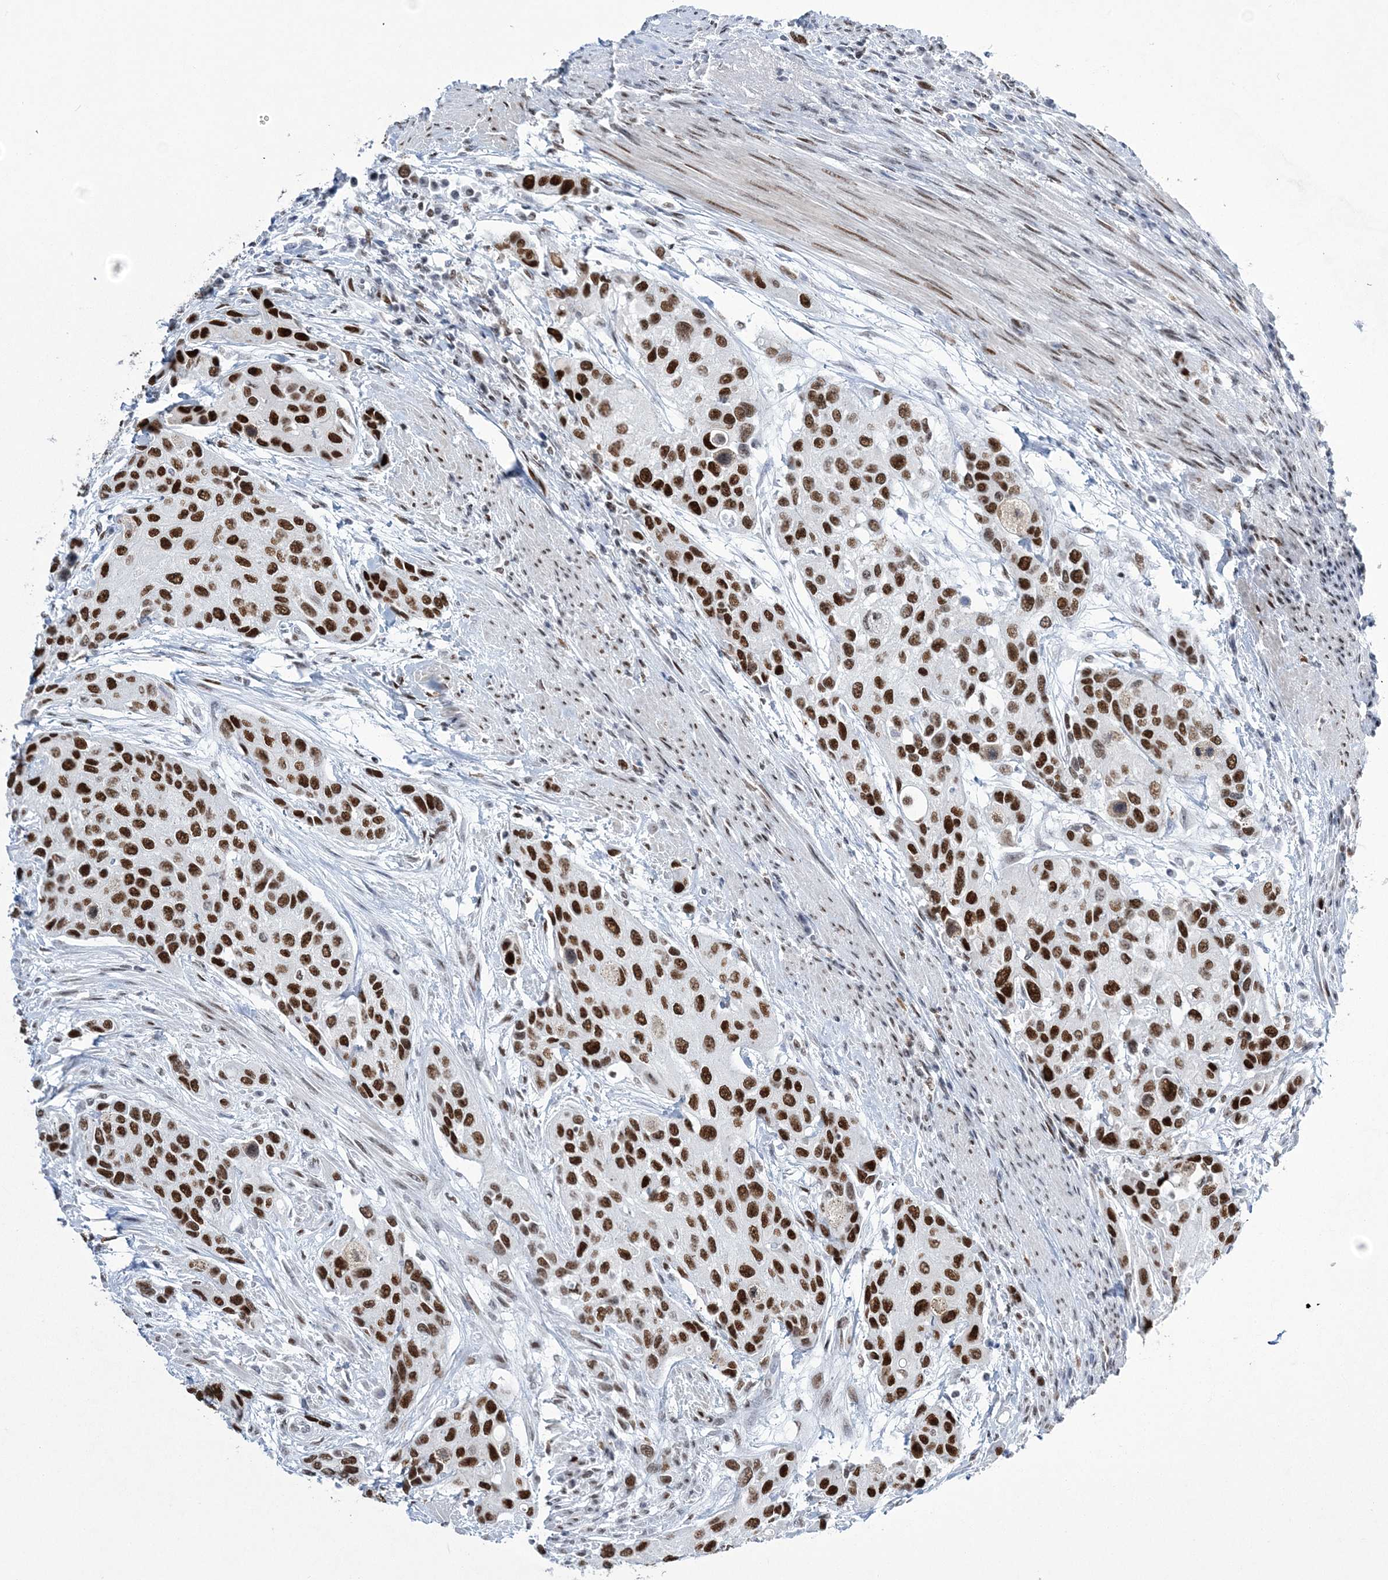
{"staining": {"intensity": "strong", "quantity": ">75%", "location": "nuclear"}, "tissue": "urothelial cancer", "cell_type": "Tumor cells", "image_type": "cancer", "snomed": [{"axis": "morphology", "description": "Normal tissue, NOS"}, {"axis": "morphology", "description": "Urothelial carcinoma, High grade"}, {"axis": "topography", "description": "Vascular tissue"}, {"axis": "topography", "description": "Urinary bladder"}], "caption": "Strong nuclear protein staining is seen in about >75% of tumor cells in urothelial carcinoma (high-grade). (Stains: DAB (3,3'-diaminobenzidine) in brown, nuclei in blue, Microscopy: brightfield microscopy at high magnification).", "gene": "ZBTB7A", "patient": {"sex": "female", "age": 56}}